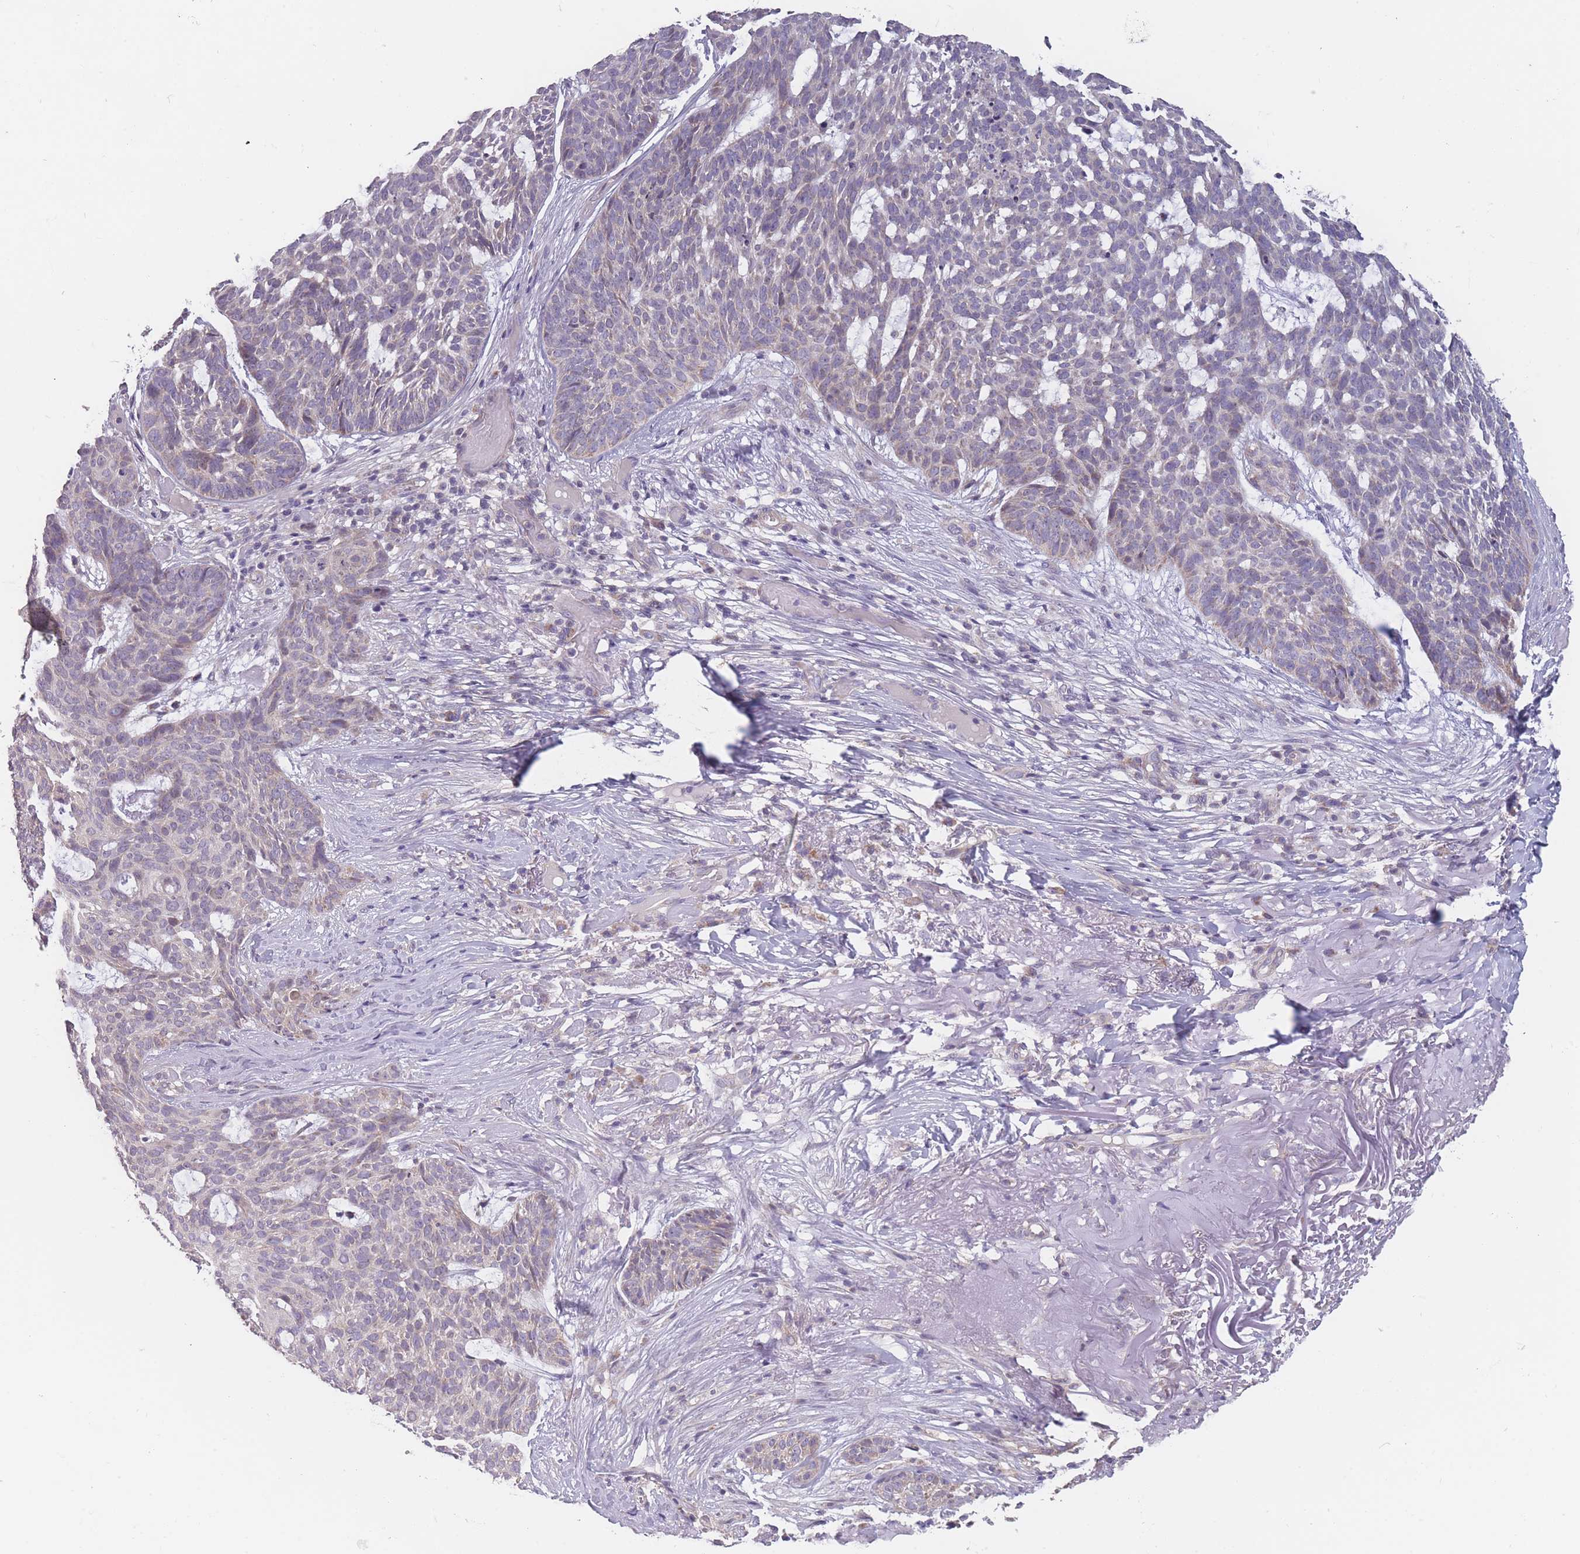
{"staining": {"intensity": "weak", "quantity": "<25%", "location": "cytoplasmic/membranous"}, "tissue": "skin cancer", "cell_type": "Tumor cells", "image_type": "cancer", "snomed": [{"axis": "morphology", "description": "Basal cell carcinoma"}, {"axis": "topography", "description": "Skin"}], "caption": "Immunohistochemical staining of skin cancer demonstrates no significant staining in tumor cells.", "gene": "MRPS18C", "patient": {"sex": "female", "age": 89}}